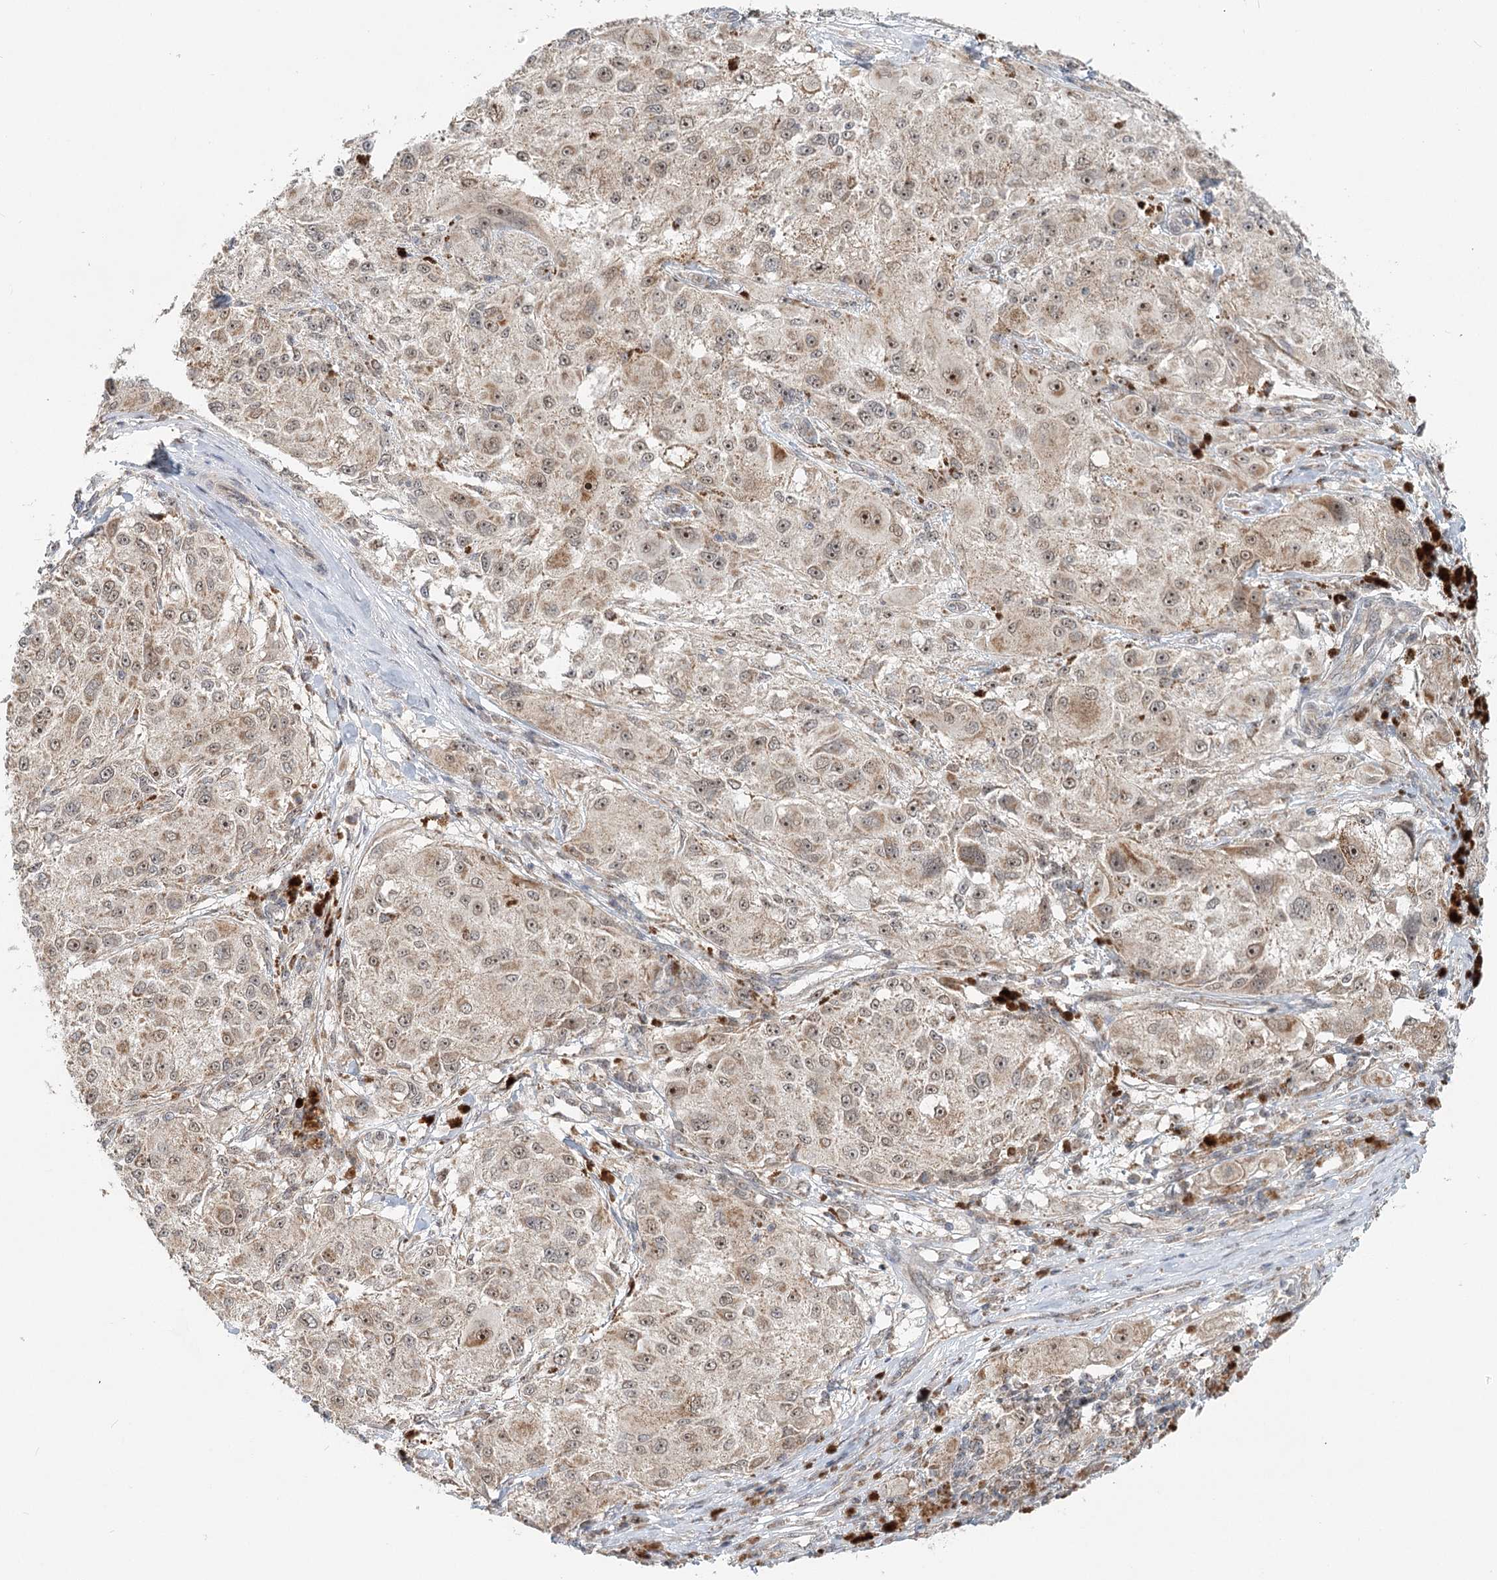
{"staining": {"intensity": "weak", "quantity": ">75%", "location": "nuclear"}, "tissue": "melanoma", "cell_type": "Tumor cells", "image_type": "cancer", "snomed": [{"axis": "morphology", "description": "Necrosis, NOS"}, {"axis": "morphology", "description": "Malignant melanoma, NOS"}, {"axis": "topography", "description": "Skin"}], "caption": "Melanoma stained with immunohistochemistry (IHC) demonstrates weak nuclear expression in approximately >75% of tumor cells. (Brightfield microscopy of DAB IHC at high magnification).", "gene": "RTN4IP1", "patient": {"sex": "female", "age": 87}}